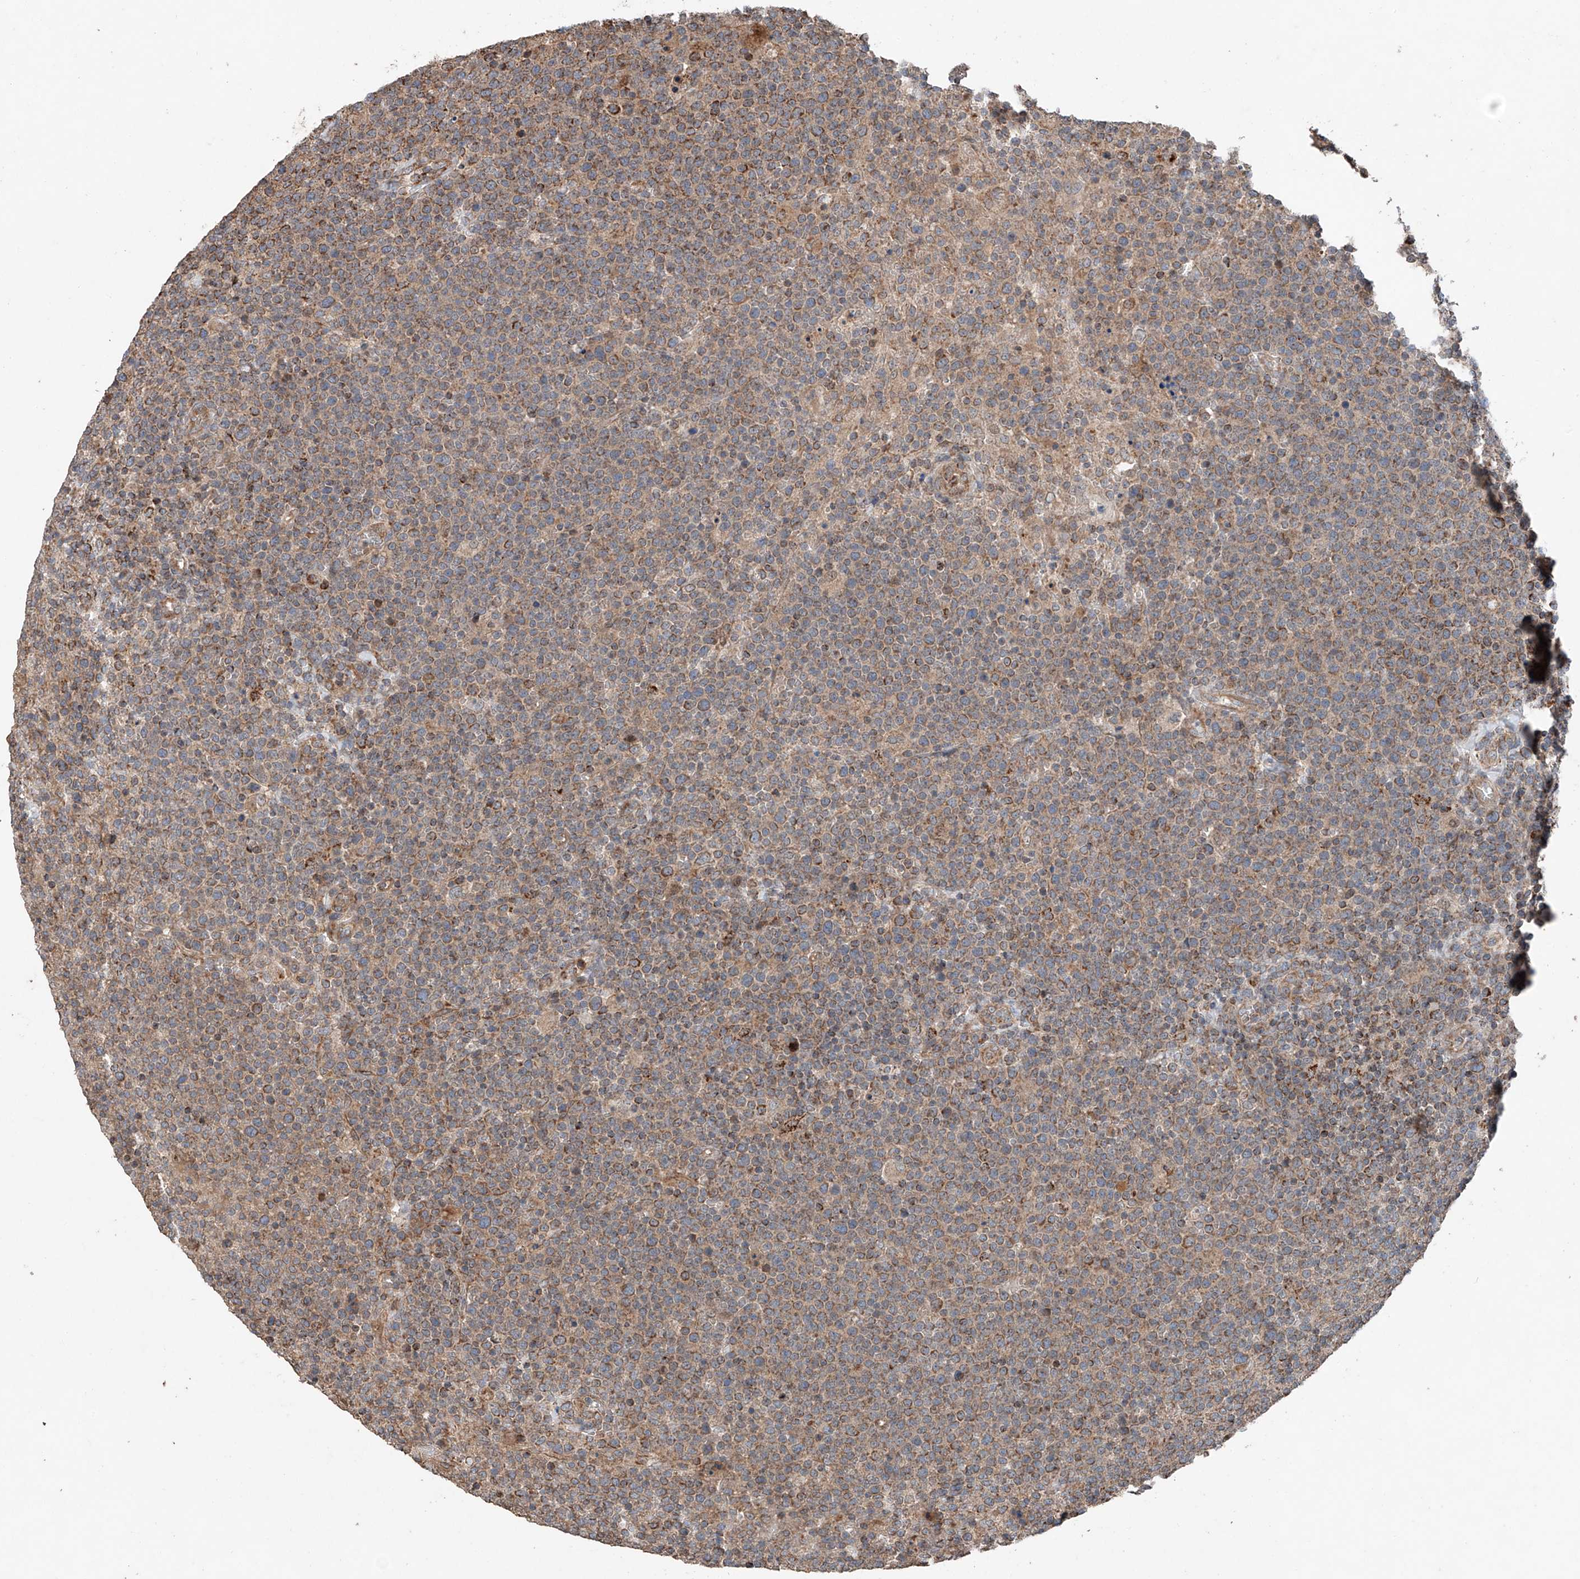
{"staining": {"intensity": "moderate", "quantity": ">75%", "location": "cytoplasmic/membranous"}, "tissue": "lymphoma", "cell_type": "Tumor cells", "image_type": "cancer", "snomed": [{"axis": "morphology", "description": "Malignant lymphoma, non-Hodgkin's type, High grade"}, {"axis": "topography", "description": "Lymph node"}], "caption": "Protein analysis of malignant lymphoma, non-Hodgkin's type (high-grade) tissue shows moderate cytoplasmic/membranous positivity in approximately >75% of tumor cells. Immunohistochemistry stains the protein in brown and the nuclei are stained blue.", "gene": "AP4B1", "patient": {"sex": "male", "age": 61}}